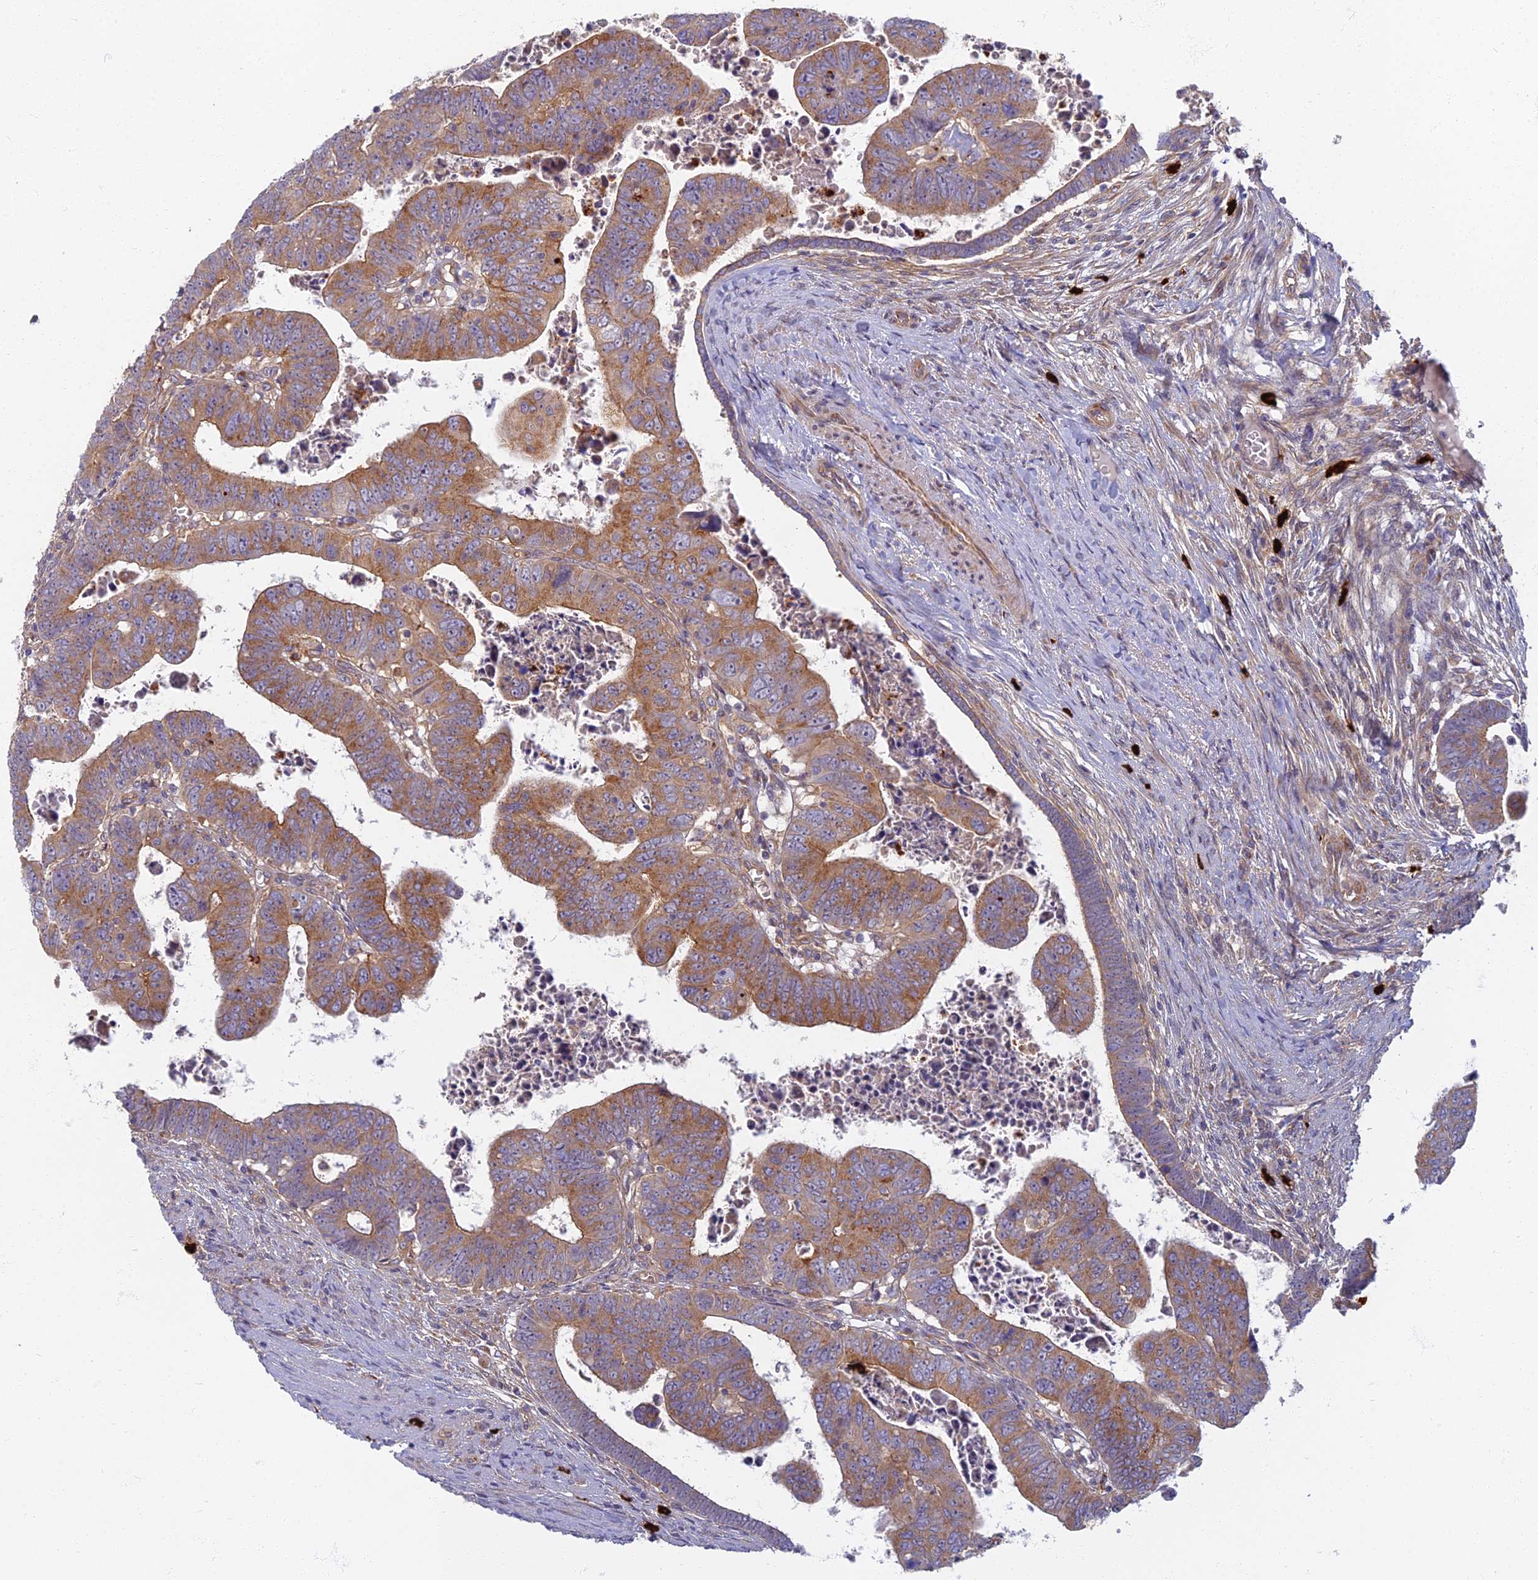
{"staining": {"intensity": "moderate", "quantity": ">75%", "location": "cytoplasmic/membranous"}, "tissue": "colorectal cancer", "cell_type": "Tumor cells", "image_type": "cancer", "snomed": [{"axis": "morphology", "description": "Normal tissue, NOS"}, {"axis": "morphology", "description": "Adenocarcinoma, NOS"}, {"axis": "topography", "description": "Rectum"}], "caption": "This histopathology image displays IHC staining of human colorectal cancer (adenocarcinoma), with medium moderate cytoplasmic/membranous staining in about >75% of tumor cells.", "gene": "PROX2", "patient": {"sex": "female", "age": 65}}